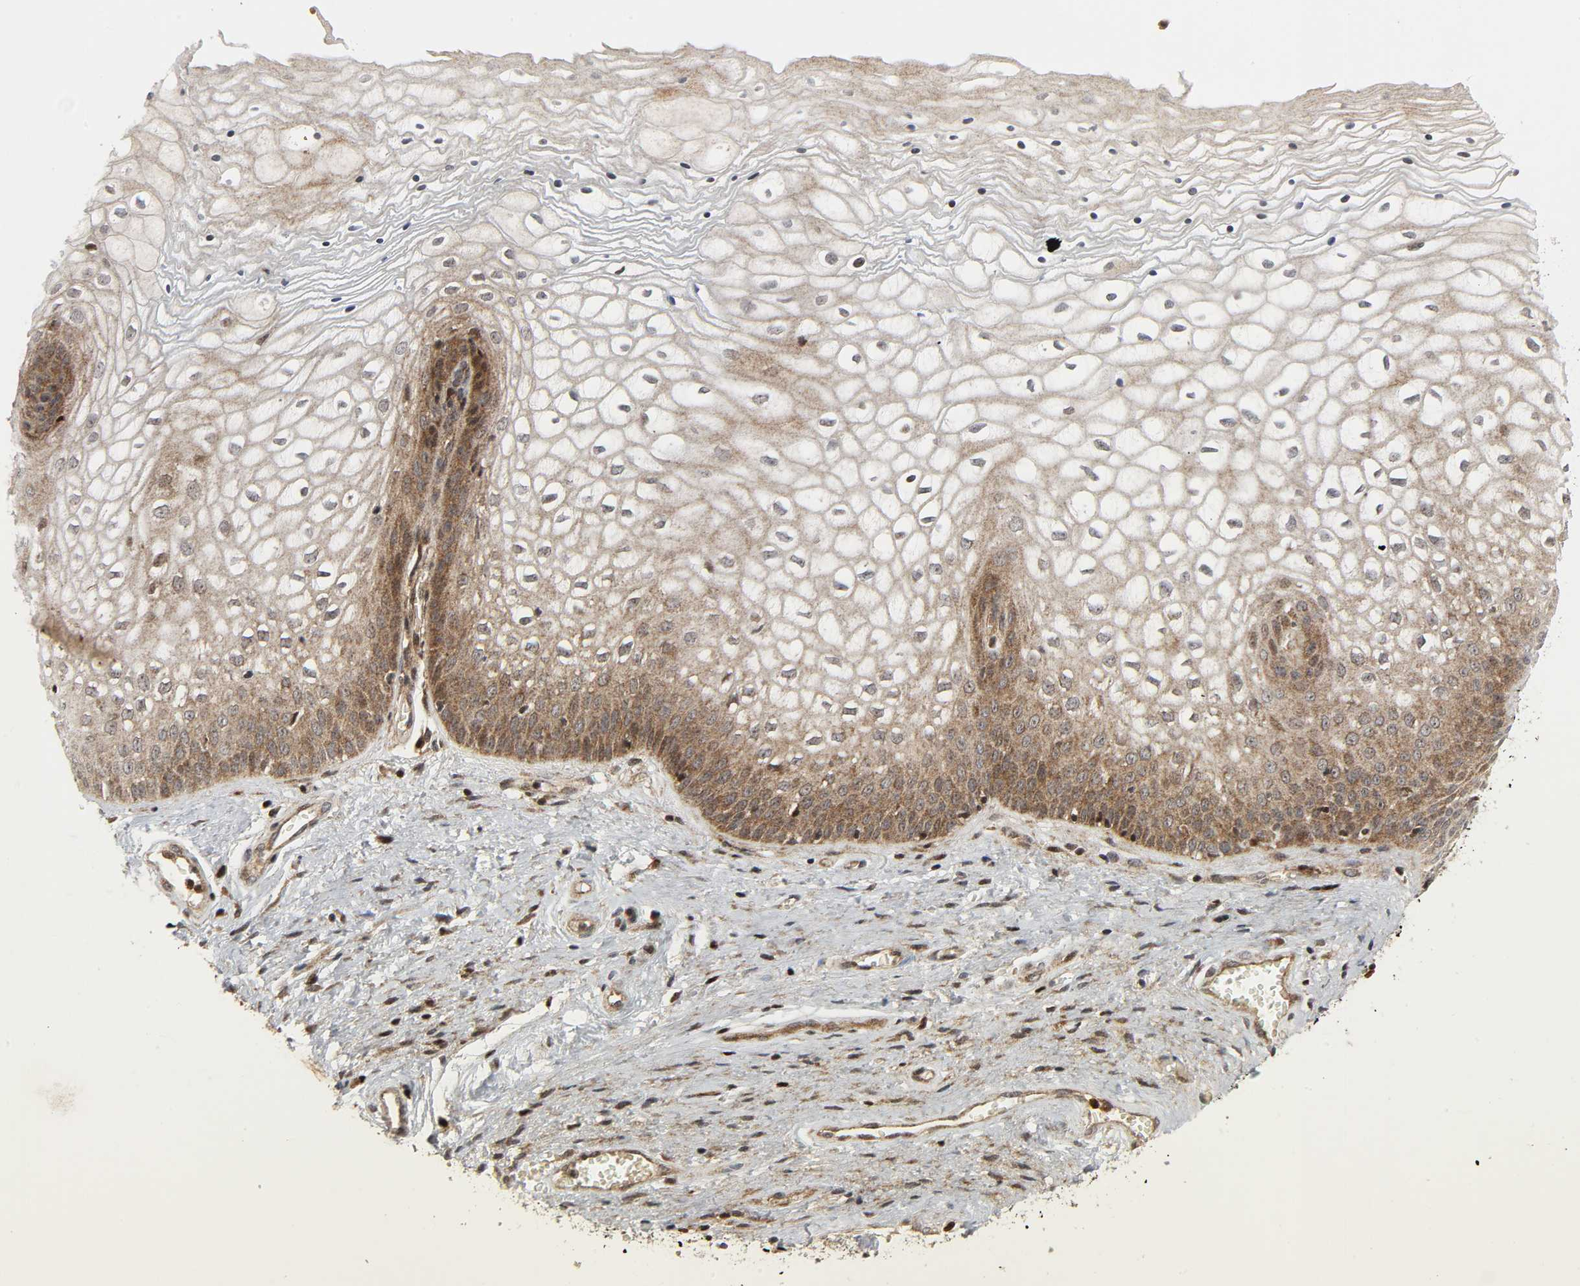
{"staining": {"intensity": "moderate", "quantity": ">75%", "location": "cytoplasmic/membranous,nuclear"}, "tissue": "vagina", "cell_type": "Squamous epithelial cells", "image_type": "normal", "snomed": [{"axis": "morphology", "description": "Normal tissue, NOS"}, {"axis": "topography", "description": "Vagina"}], "caption": "An immunohistochemistry (IHC) histopathology image of benign tissue is shown. Protein staining in brown labels moderate cytoplasmic/membranous,nuclear positivity in vagina within squamous epithelial cells.", "gene": "CHUK", "patient": {"sex": "female", "age": 34}}